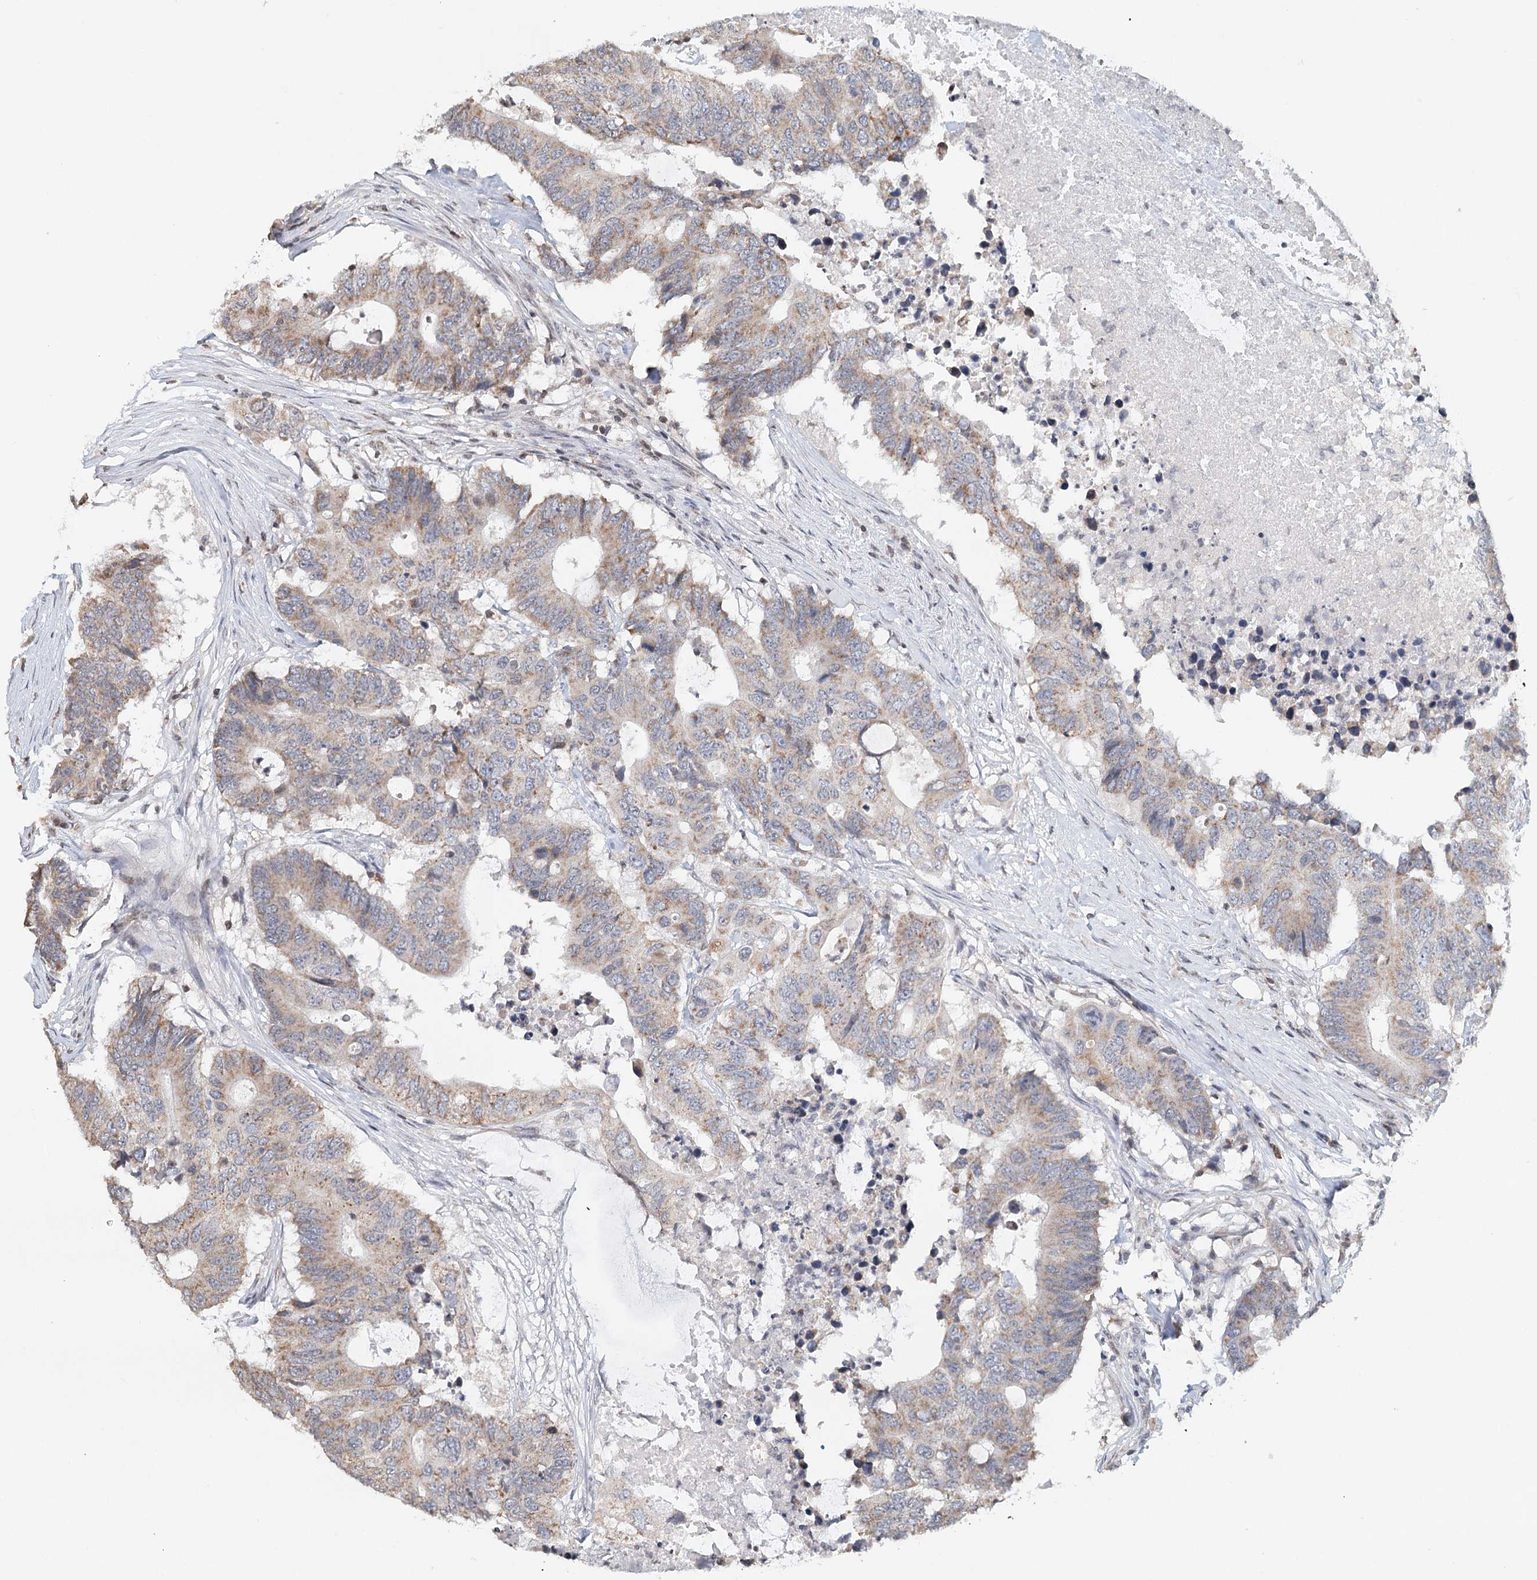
{"staining": {"intensity": "weak", "quantity": ">75%", "location": "cytoplasmic/membranous"}, "tissue": "colorectal cancer", "cell_type": "Tumor cells", "image_type": "cancer", "snomed": [{"axis": "morphology", "description": "Adenocarcinoma, NOS"}, {"axis": "topography", "description": "Colon"}], "caption": "Tumor cells demonstrate weak cytoplasmic/membranous staining in approximately >75% of cells in colorectal cancer.", "gene": "ICOS", "patient": {"sex": "male", "age": 71}}